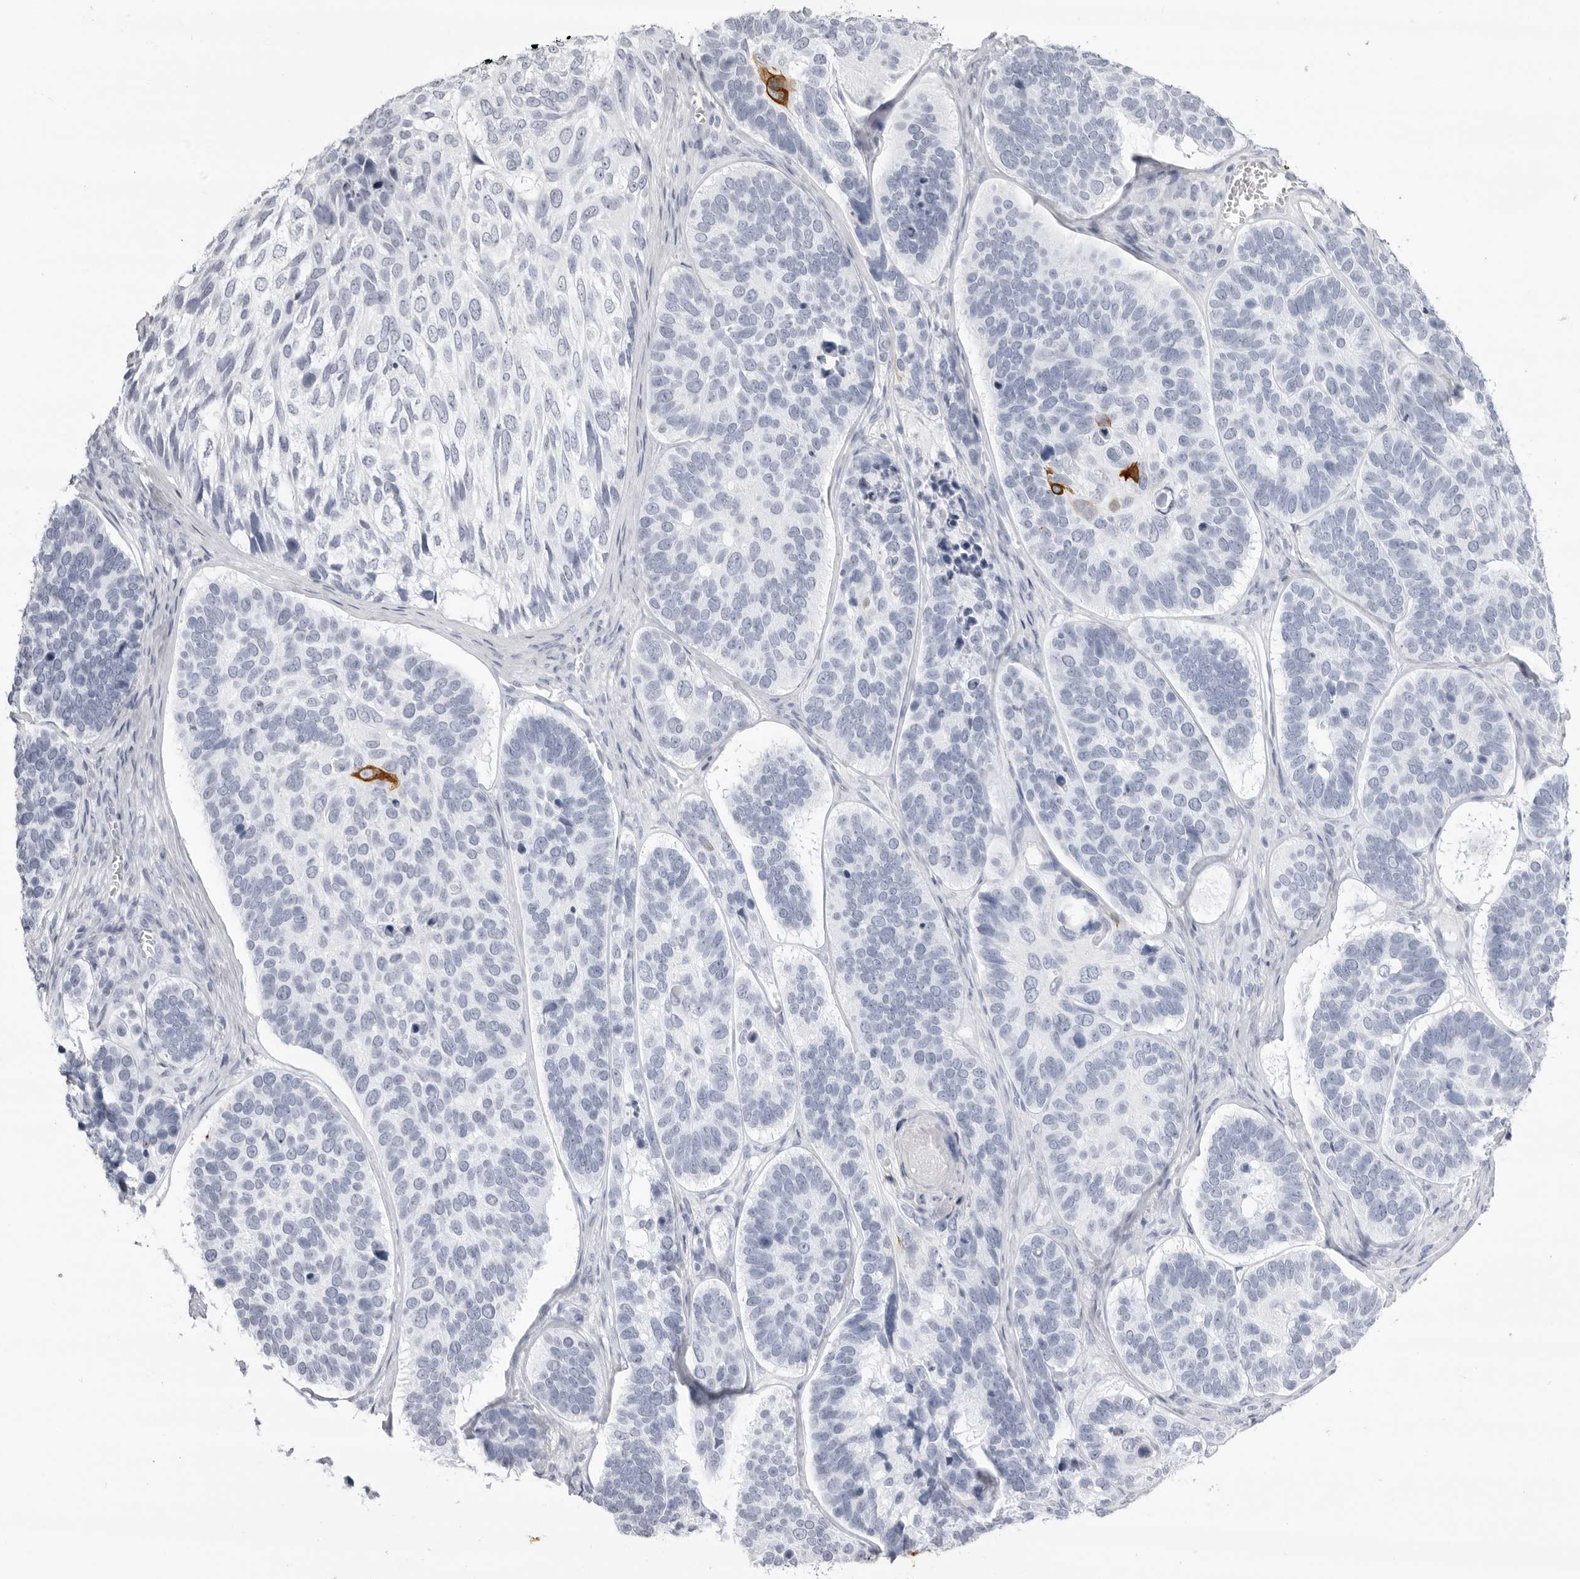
{"staining": {"intensity": "negative", "quantity": "none", "location": "none"}, "tissue": "skin cancer", "cell_type": "Tumor cells", "image_type": "cancer", "snomed": [{"axis": "morphology", "description": "Basal cell carcinoma"}, {"axis": "topography", "description": "Skin"}], "caption": "The micrograph exhibits no significant positivity in tumor cells of skin cancer (basal cell carcinoma).", "gene": "KLK9", "patient": {"sex": "male", "age": 62}}